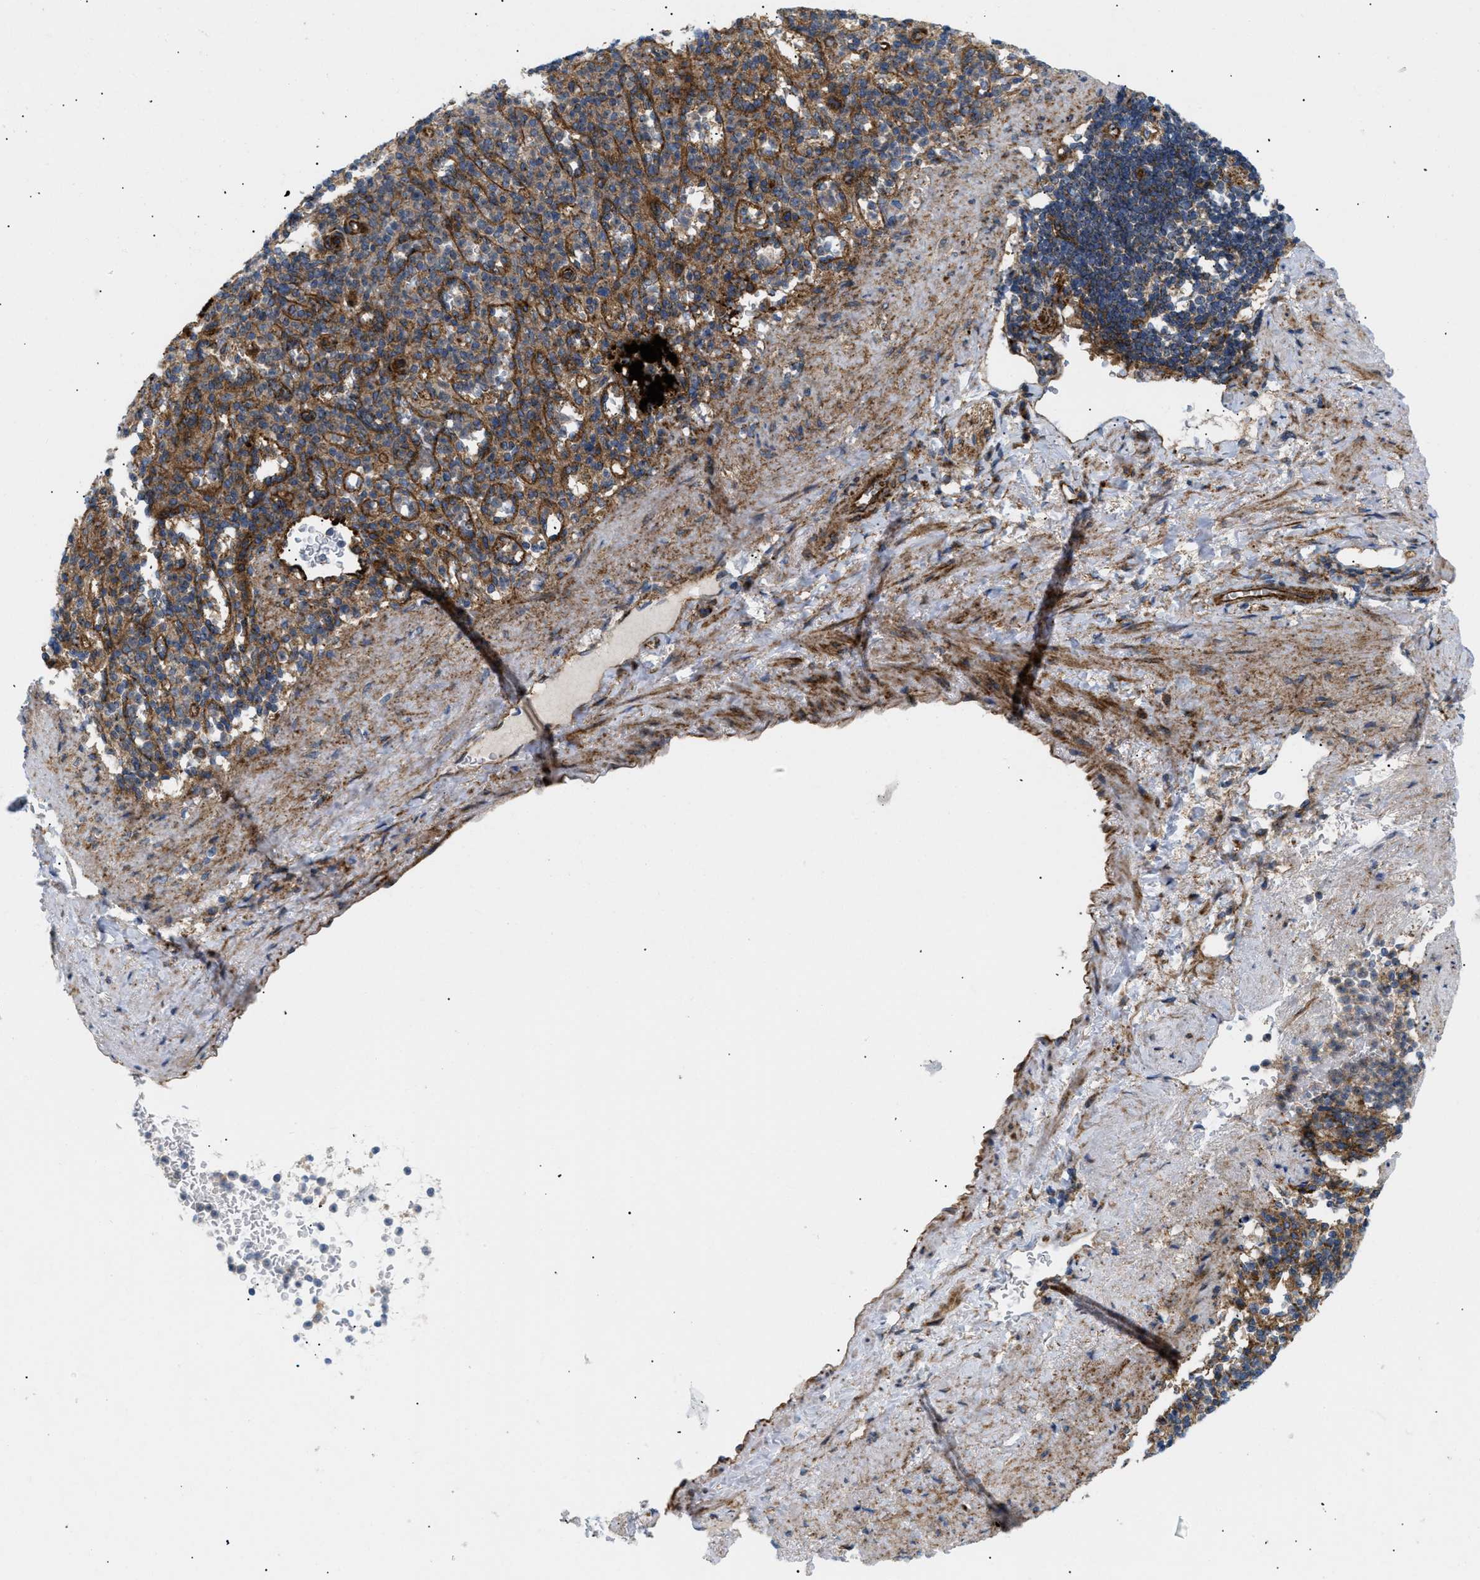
{"staining": {"intensity": "moderate", "quantity": ">75%", "location": "cytoplasmic/membranous"}, "tissue": "spleen", "cell_type": "Cells in red pulp", "image_type": "normal", "snomed": [{"axis": "morphology", "description": "Normal tissue, NOS"}, {"axis": "topography", "description": "Spleen"}], "caption": "Immunohistochemistry (IHC) staining of unremarkable spleen, which reveals medium levels of moderate cytoplasmic/membranous staining in about >75% of cells in red pulp indicating moderate cytoplasmic/membranous protein expression. The staining was performed using DAB (3,3'-diaminobenzidine) (brown) for protein detection and nuclei were counterstained in hematoxylin (blue).", "gene": "DCTN4", "patient": {"sex": "female", "age": 74}}